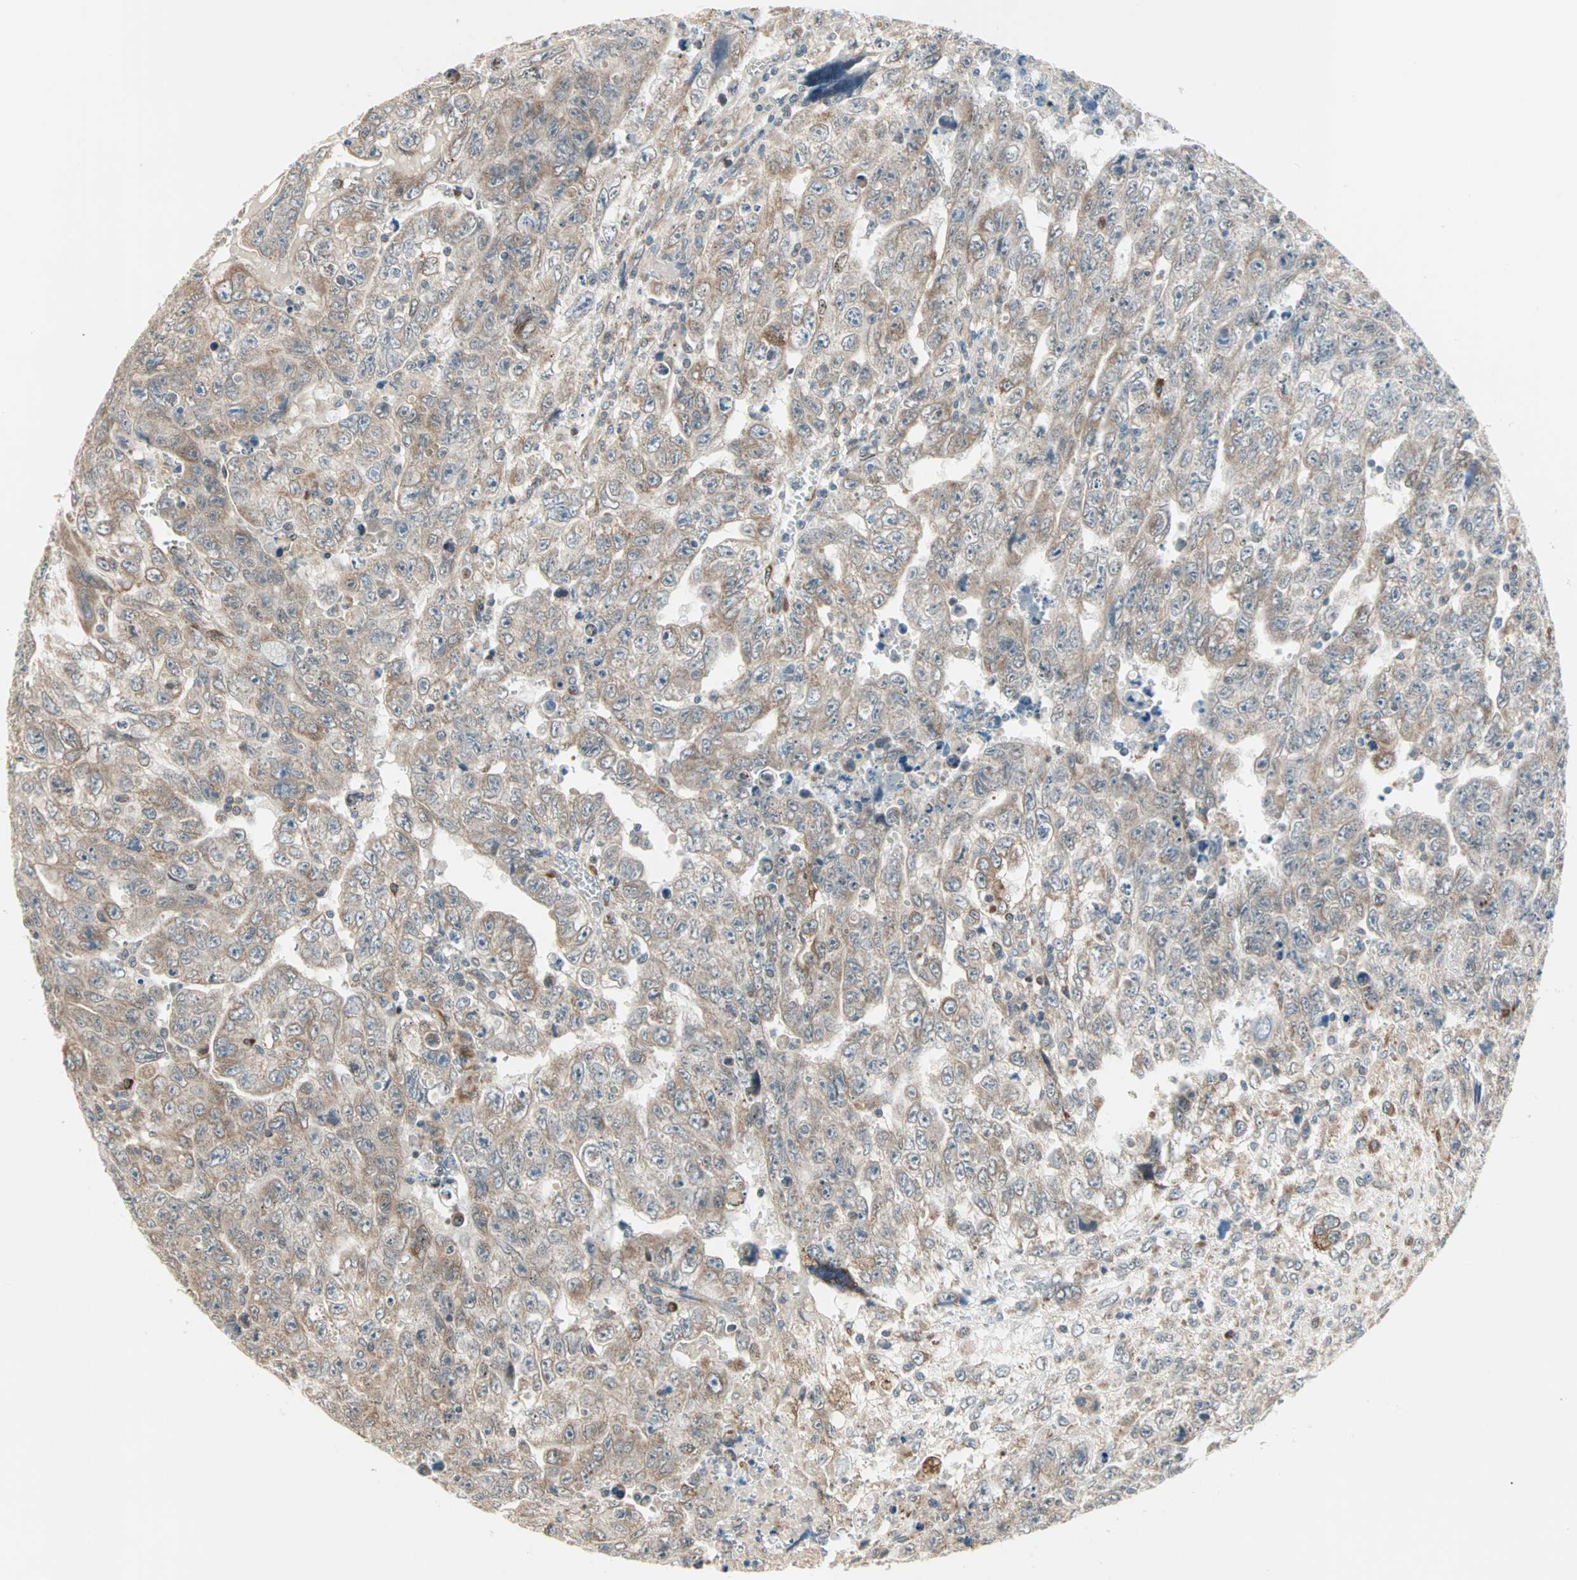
{"staining": {"intensity": "weak", "quantity": ">75%", "location": "cytoplasmic/membranous"}, "tissue": "testis cancer", "cell_type": "Tumor cells", "image_type": "cancer", "snomed": [{"axis": "morphology", "description": "Carcinoma, Embryonal, NOS"}, {"axis": "topography", "description": "Testis"}], "caption": "Human testis embryonal carcinoma stained with a brown dye exhibits weak cytoplasmic/membranous positive positivity in about >75% of tumor cells.", "gene": "SAR1A", "patient": {"sex": "male", "age": 28}}